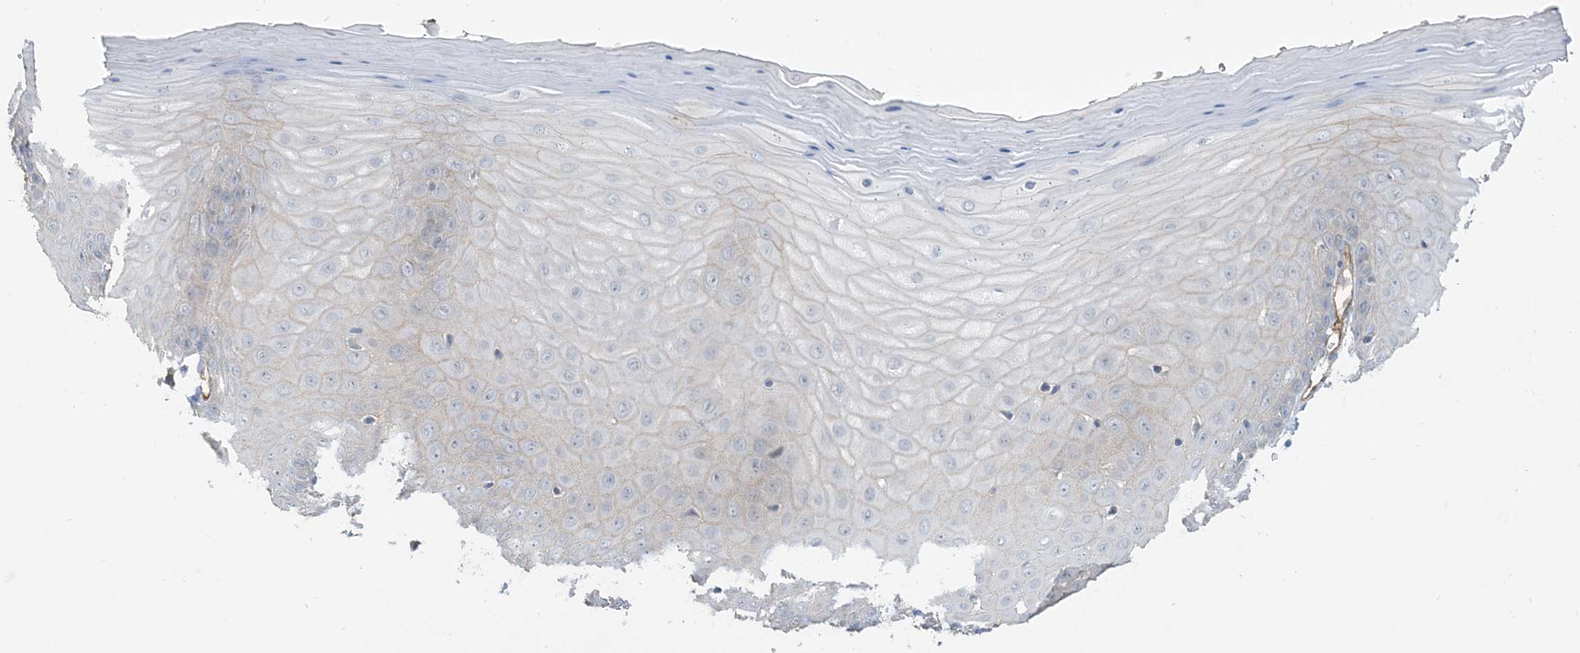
{"staining": {"intensity": "negative", "quantity": "none", "location": "none"}, "tissue": "cervix", "cell_type": "Glandular cells", "image_type": "normal", "snomed": [{"axis": "morphology", "description": "Normal tissue, NOS"}, {"axis": "topography", "description": "Cervix"}], "caption": "This is an immunohistochemistry (IHC) micrograph of unremarkable cervix. There is no positivity in glandular cells.", "gene": "AOC1", "patient": {"sex": "female", "age": 55}}